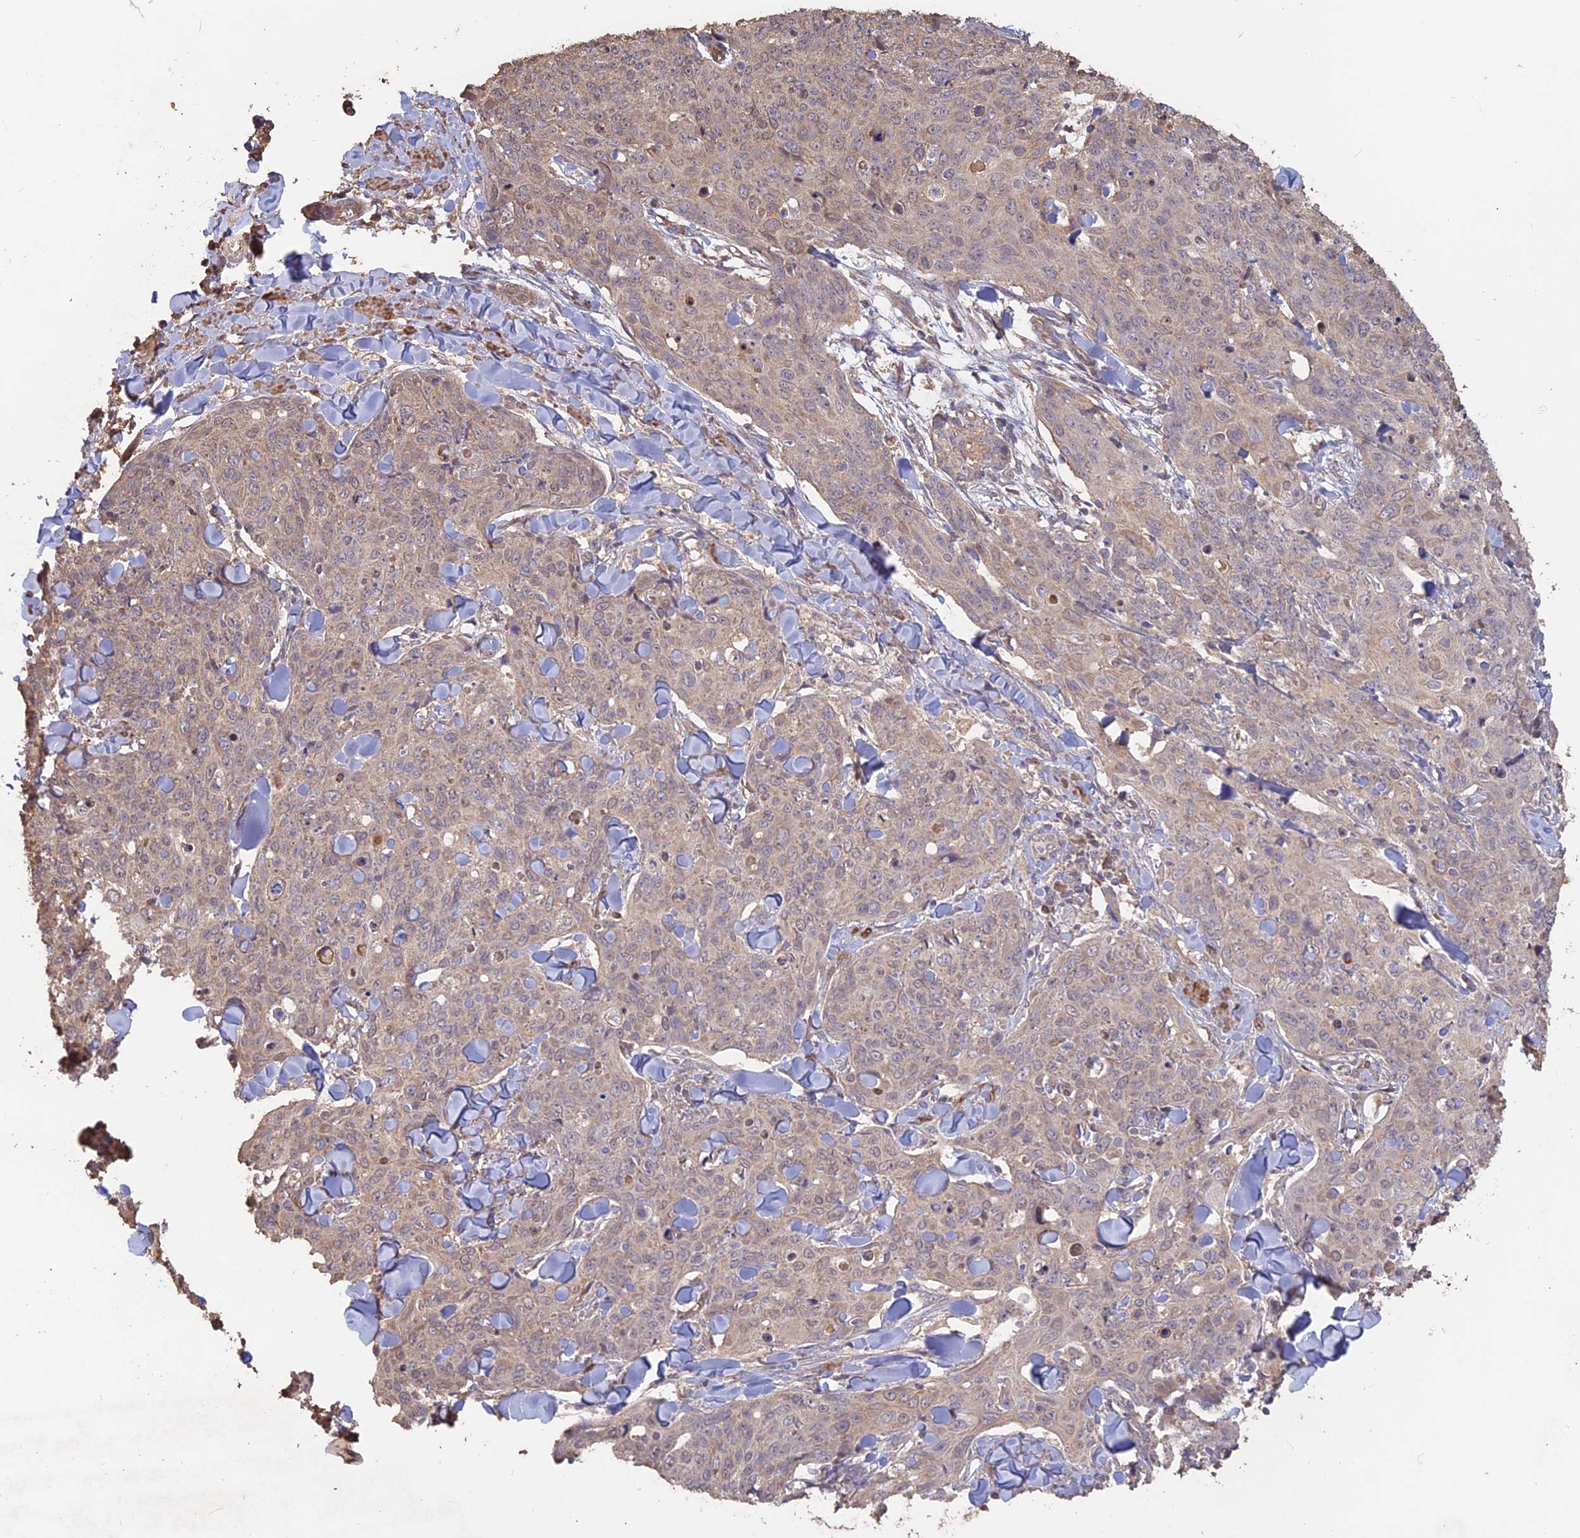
{"staining": {"intensity": "weak", "quantity": "25%-75%", "location": "cytoplasmic/membranous"}, "tissue": "skin cancer", "cell_type": "Tumor cells", "image_type": "cancer", "snomed": [{"axis": "morphology", "description": "Squamous cell carcinoma, NOS"}, {"axis": "topography", "description": "Skin"}, {"axis": "topography", "description": "Vulva"}], "caption": "A micrograph of human skin cancer stained for a protein reveals weak cytoplasmic/membranous brown staining in tumor cells.", "gene": "LAYN", "patient": {"sex": "female", "age": 85}}